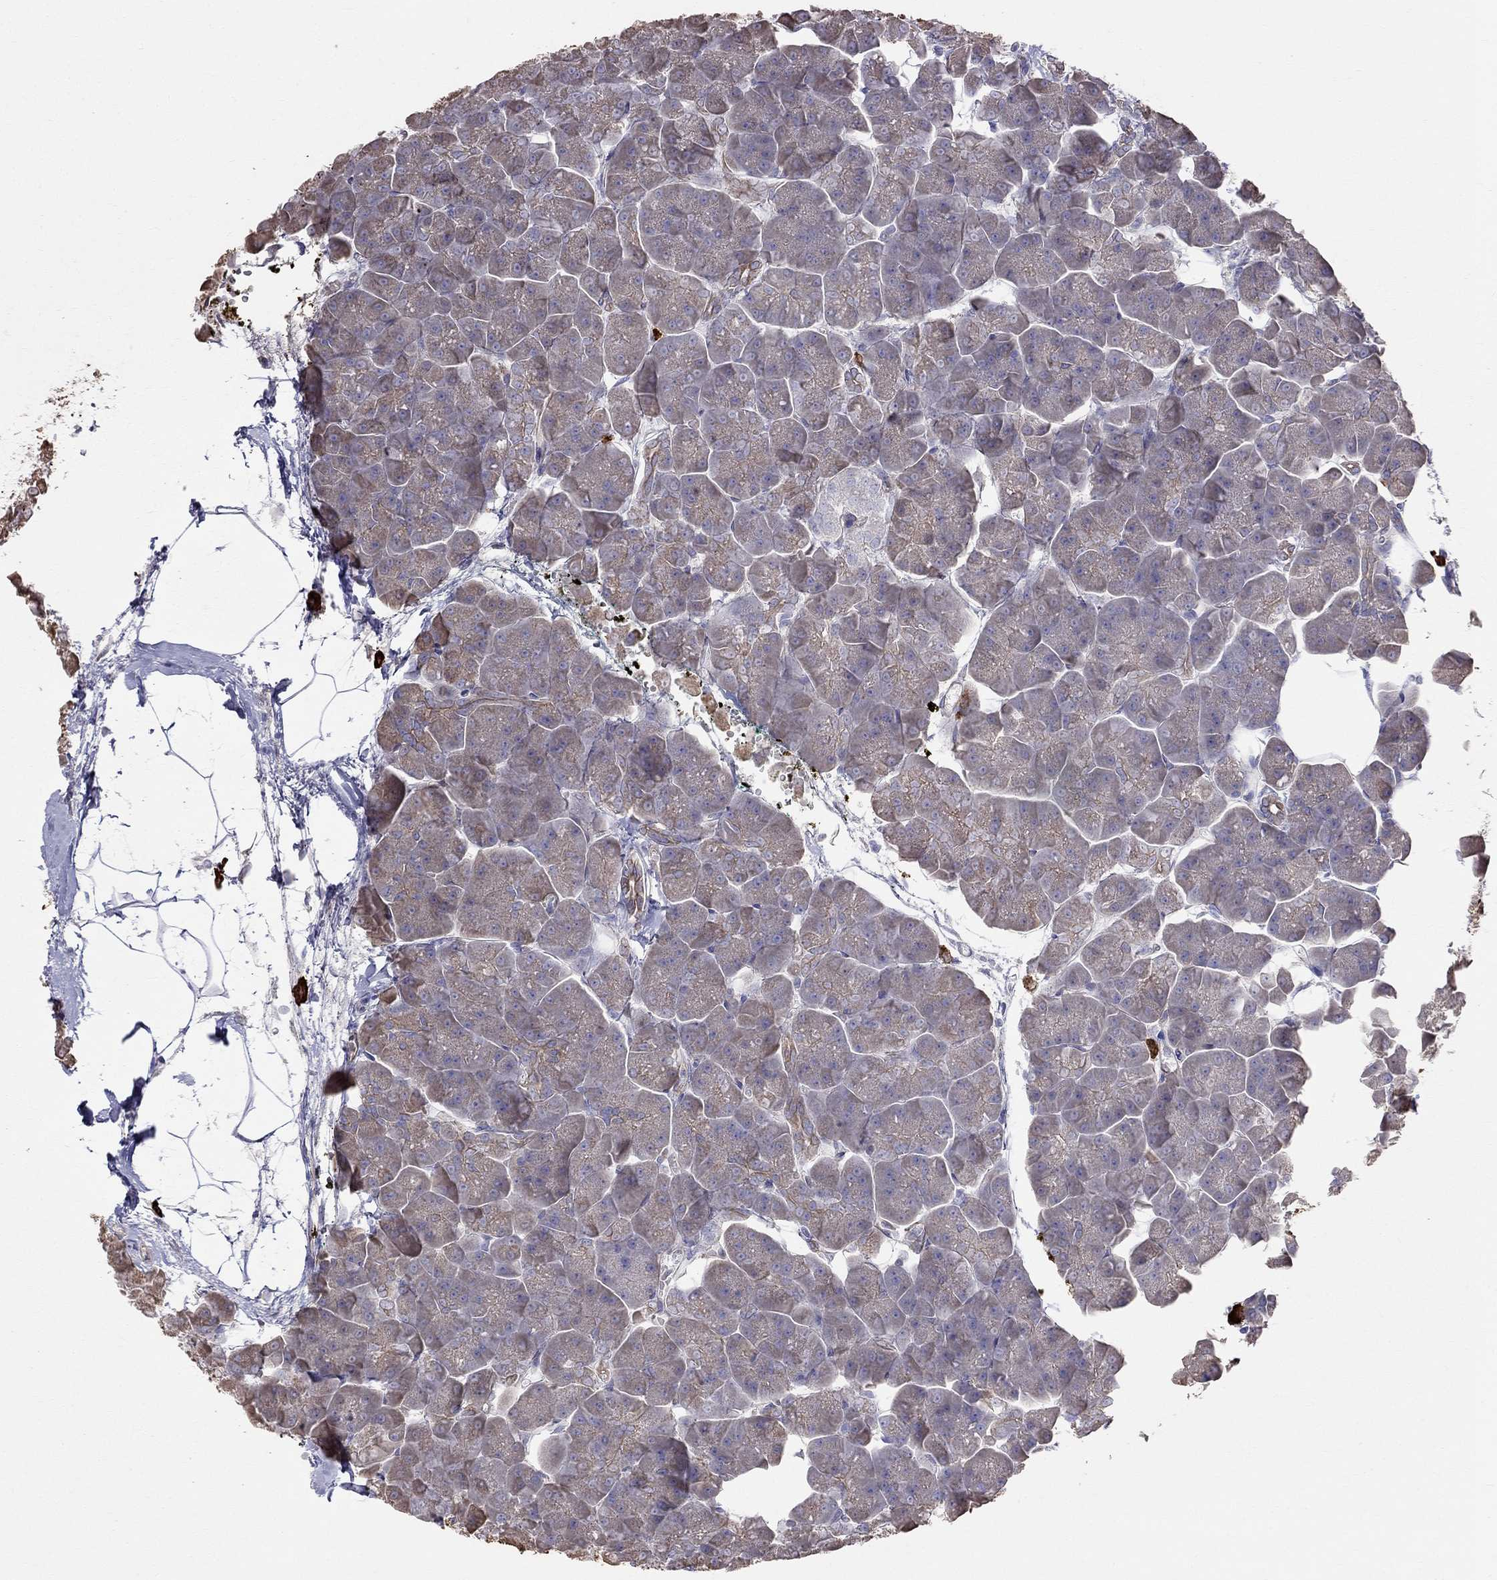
{"staining": {"intensity": "weak", "quantity": ">75%", "location": "cytoplasmic/membranous"}, "tissue": "pancreas", "cell_type": "Exocrine glandular cells", "image_type": "normal", "snomed": [{"axis": "morphology", "description": "Normal tissue, NOS"}, {"axis": "topography", "description": "Adipose tissue"}, {"axis": "topography", "description": "Pancreas"}, {"axis": "topography", "description": "Peripheral nerve tissue"}], "caption": "Immunohistochemical staining of unremarkable human pancreas demonstrates low levels of weak cytoplasmic/membranous positivity in about >75% of exocrine glandular cells. The staining is performed using DAB brown chromogen to label protein expression. The nuclei are counter-stained blue using hematoxylin.", "gene": "ENOX1", "patient": {"sex": "female", "age": 58}}